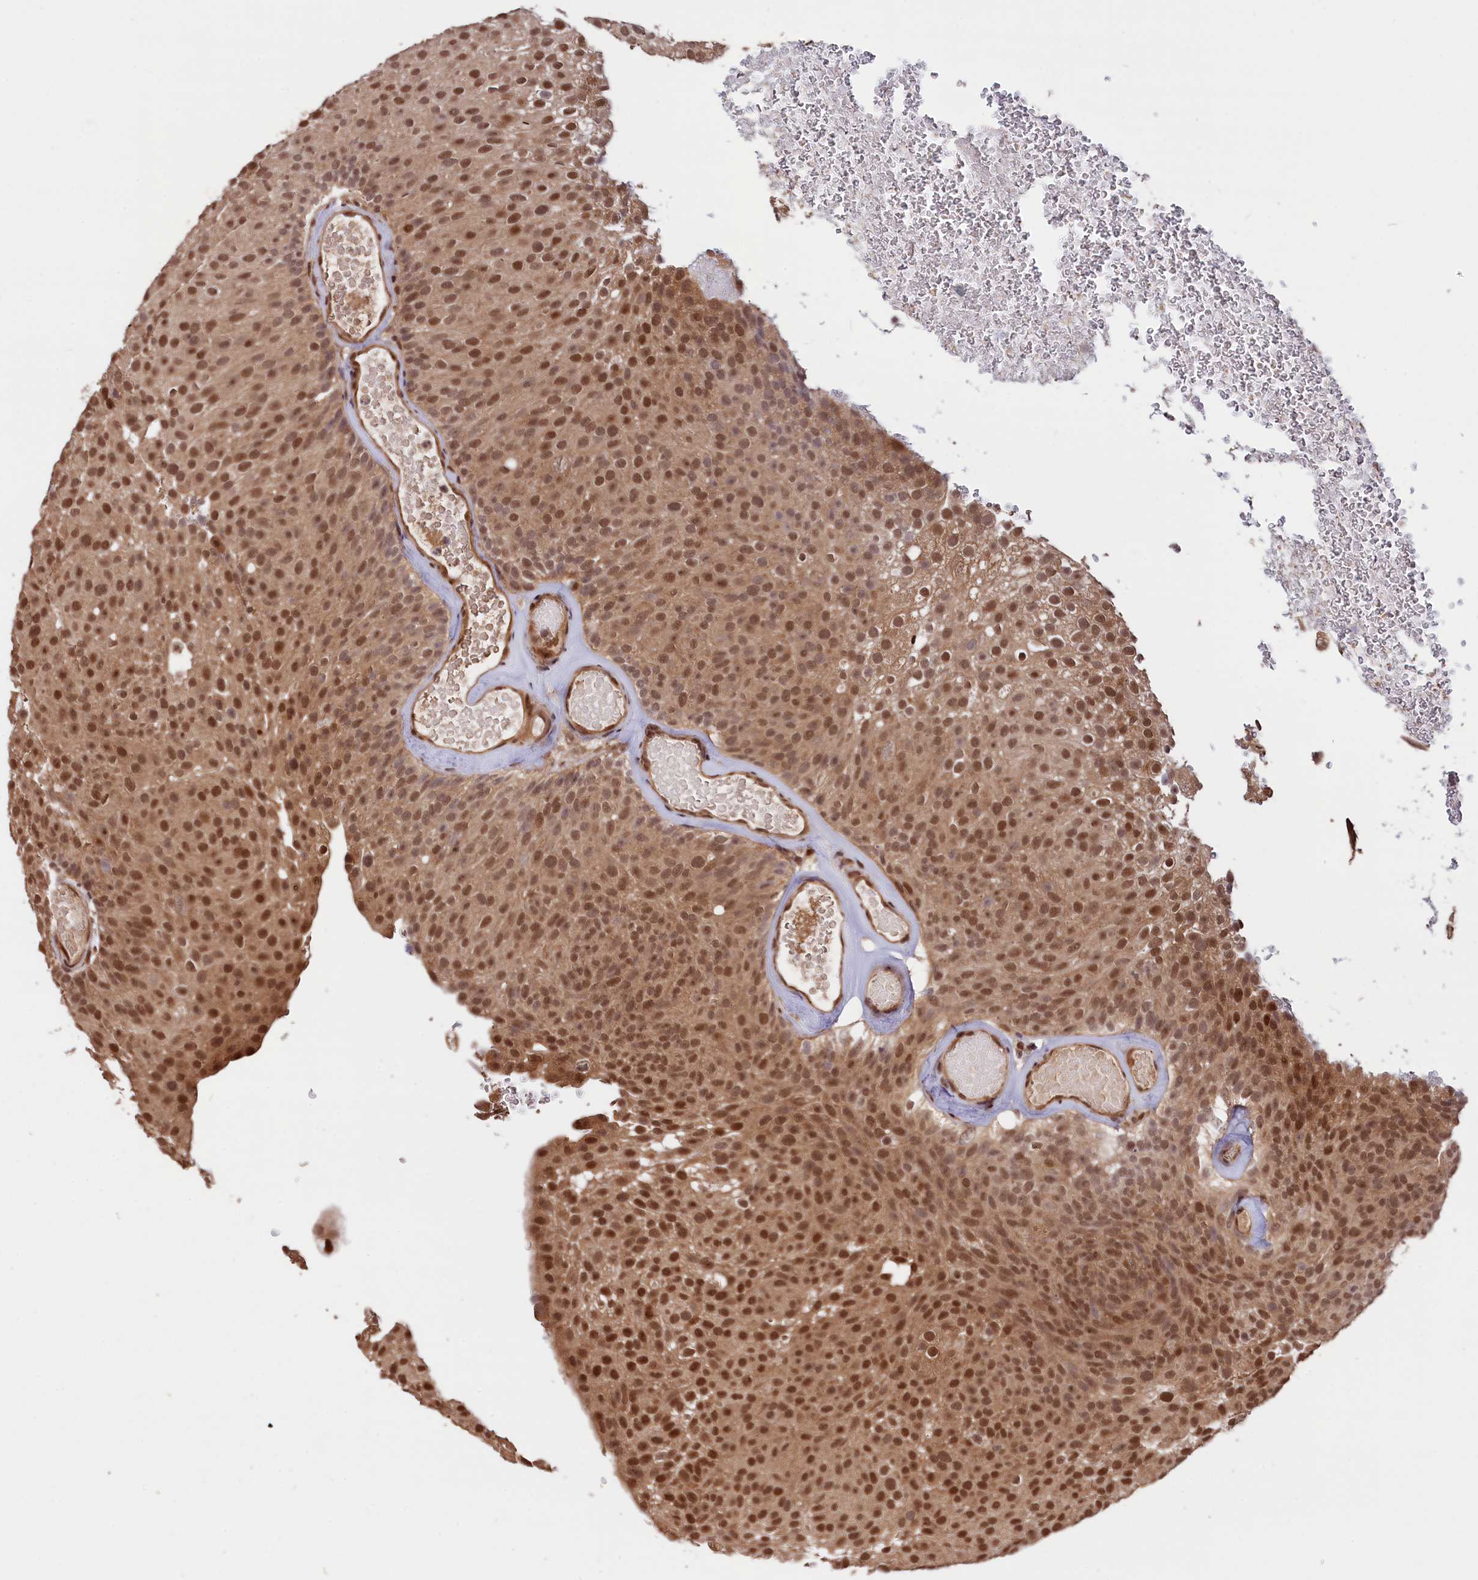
{"staining": {"intensity": "moderate", "quantity": ">75%", "location": "cytoplasmic/membranous,nuclear"}, "tissue": "urothelial cancer", "cell_type": "Tumor cells", "image_type": "cancer", "snomed": [{"axis": "morphology", "description": "Urothelial carcinoma, Low grade"}, {"axis": "topography", "description": "Urinary bladder"}], "caption": "Brown immunohistochemical staining in urothelial cancer reveals moderate cytoplasmic/membranous and nuclear staining in approximately >75% of tumor cells.", "gene": "ADRM1", "patient": {"sex": "male", "age": 78}}